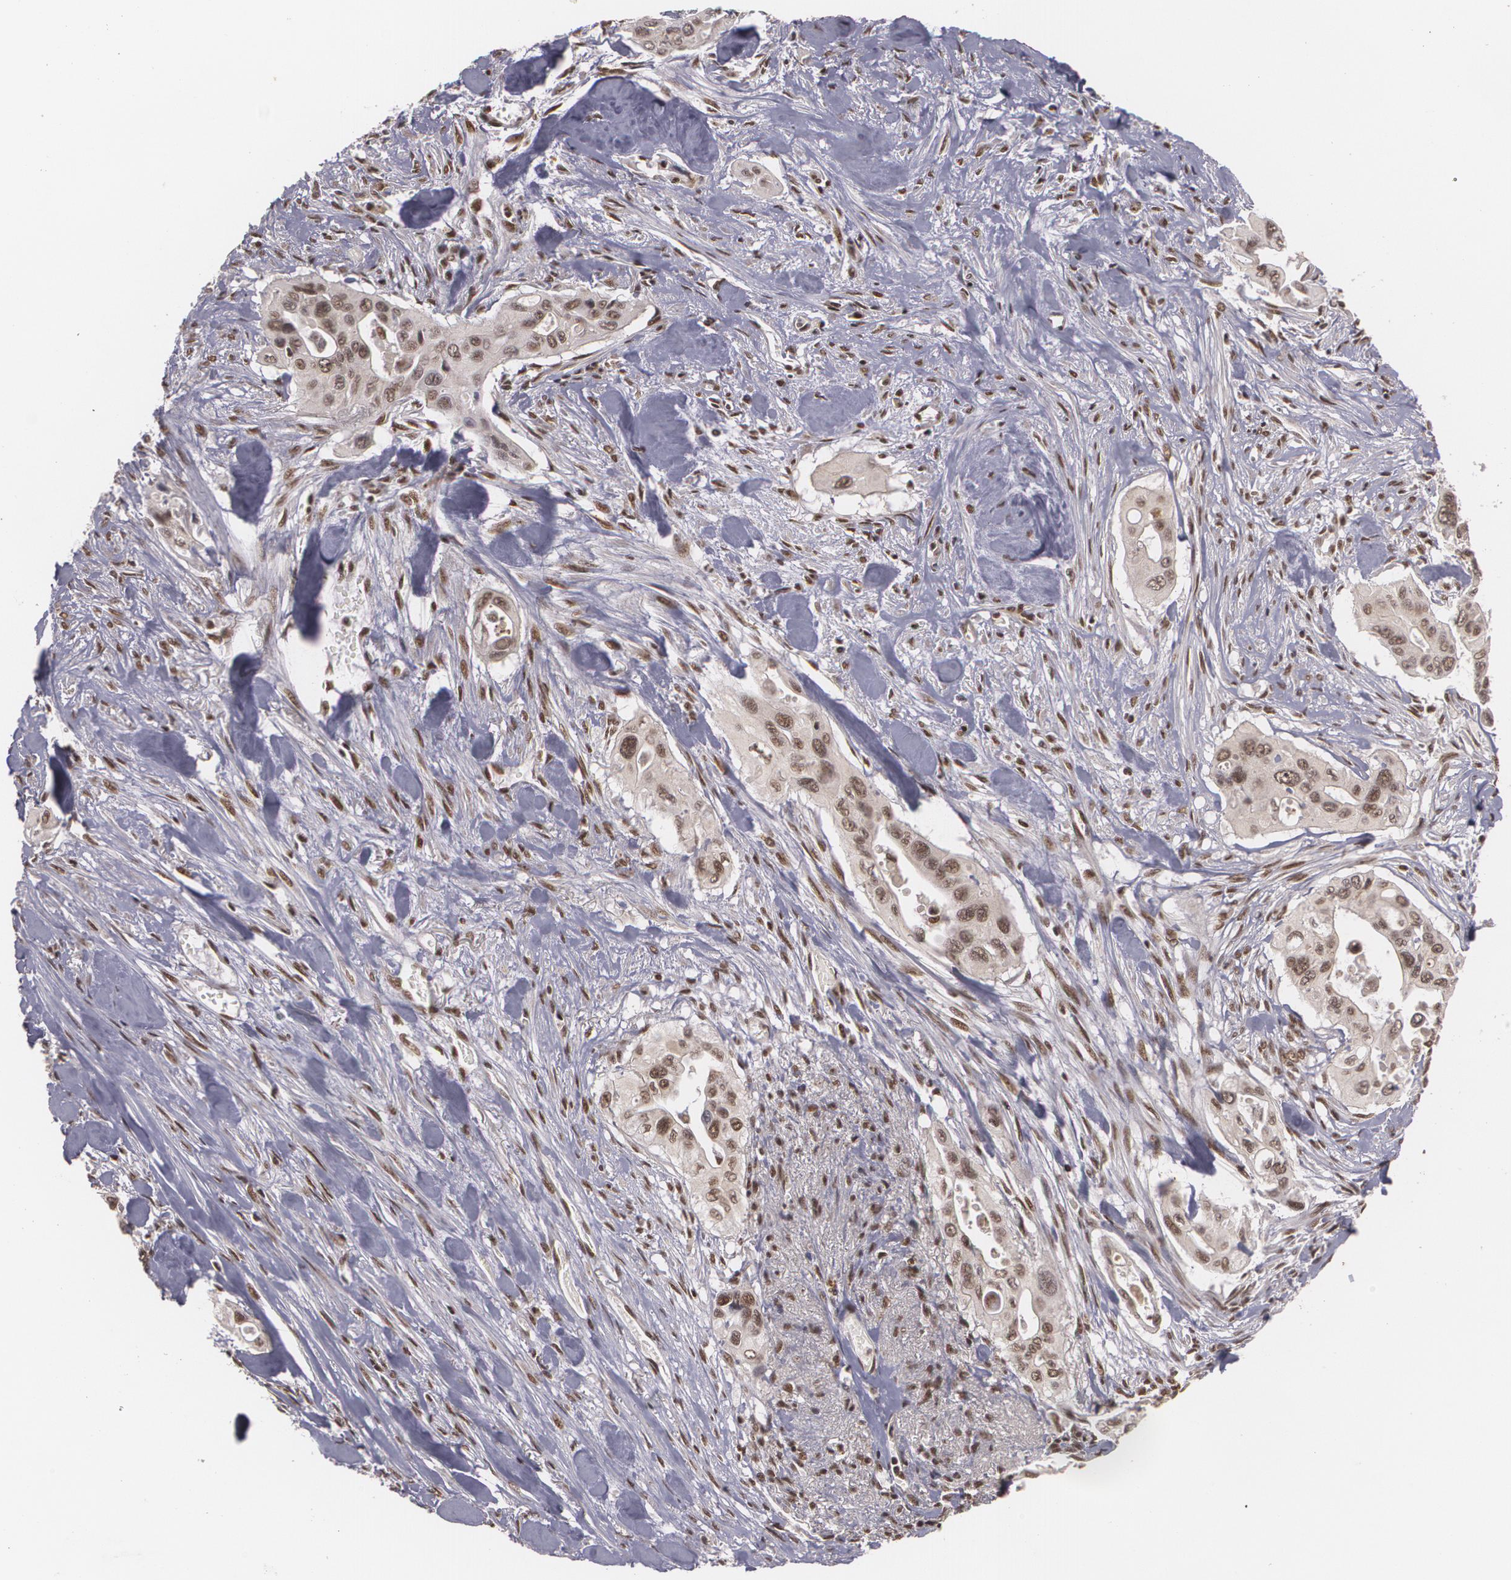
{"staining": {"intensity": "moderate", "quantity": ">75%", "location": "nuclear"}, "tissue": "pancreatic cancer", "cell_type": "Tumor cells", "image_type": "cancer", "snomed": [{"axis": "morphology", "description": "Adenocarcinoma, NOS"}, {"axis": "topography", "description": "Pancreas"}], "caption": "Pancreatic adenocarcinoma was stained to show a protein in brown. There is medium levels of moderate nuclear staining in approximately >75% of tumor cells.", "gene": "RXRB", "patient": {"sex": "male", "age": 77}}